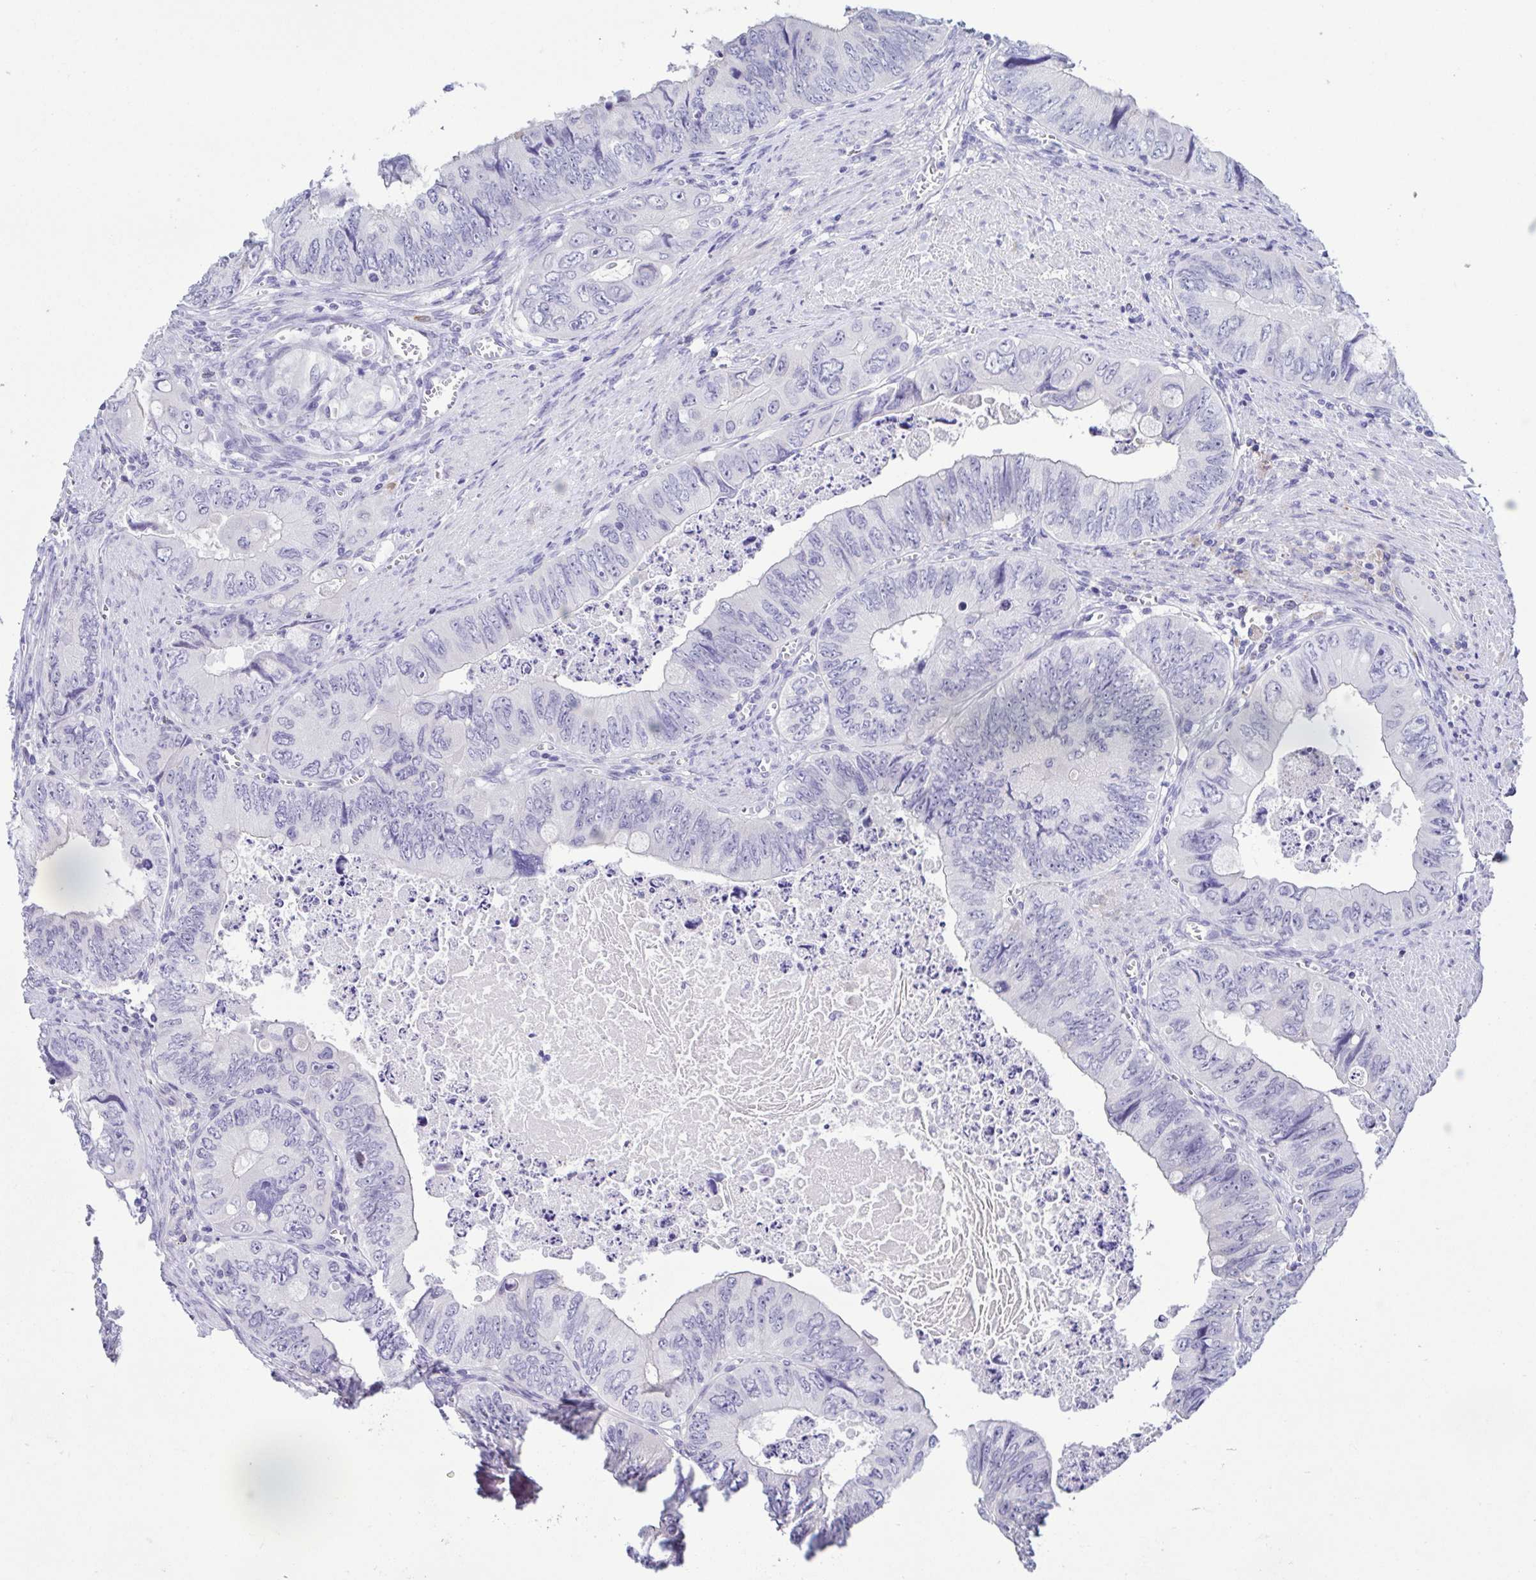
{"staining": {"intensity": "negative", "quantity": "none", "location": "none"}, "tissue": "colorectal cancer", "cell_type": "Tumor cells", "image_type": "cancer", "snomed": [{"axis": "morphology", "description": "Adenocarcinoma, NOS"}, {"axis": "topography", "description": "Colon"}], "caption": "This micrograph is of colorectal cancer (adenocarcinoma) stained with immunohistochemistry (IHC) to label a protein in brown with the nuclei are counter-stained blue. There is no expression in tumor cells.", "gene": "TERT", "patient": {"sex": "female", "age": 84}}